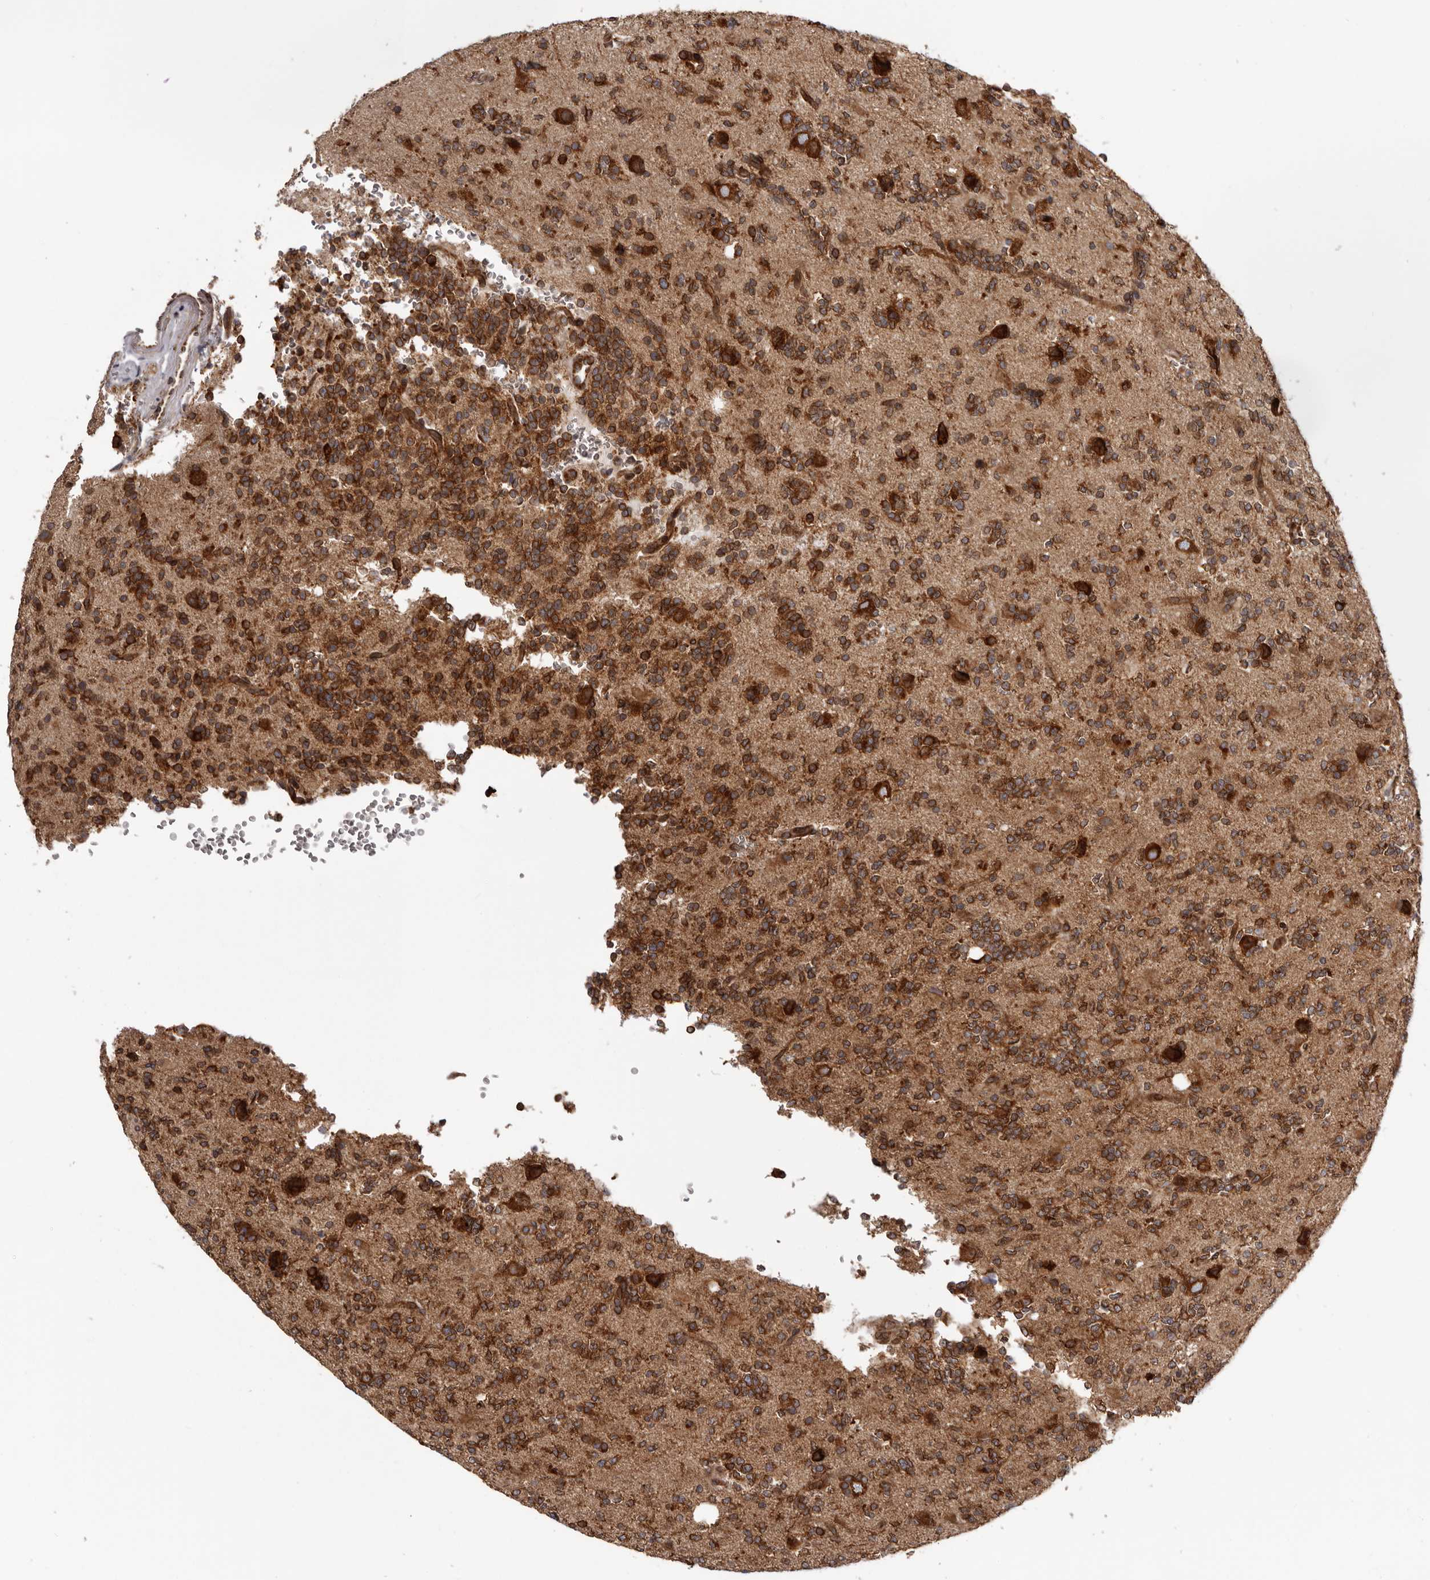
{"staining": {"intensity": "strong", "quantity": ">75%", "location": "cytoplasmic/membranous"}, "tissue": "glioma", "cell_type": "Tumor cells", "image_type": "cancer", "snomed": [{"axis": "morphology", "description": "Glioma, malignant, High grade"}, {"axis": "topography", "description": "Brain"}], "caption": "Tumor cells display strong cytoplasmic/membranous staining in approximately >75% of cells in glioma.", "gene": "C4orf3", "patient": {"sex": "female", "age": 62}}